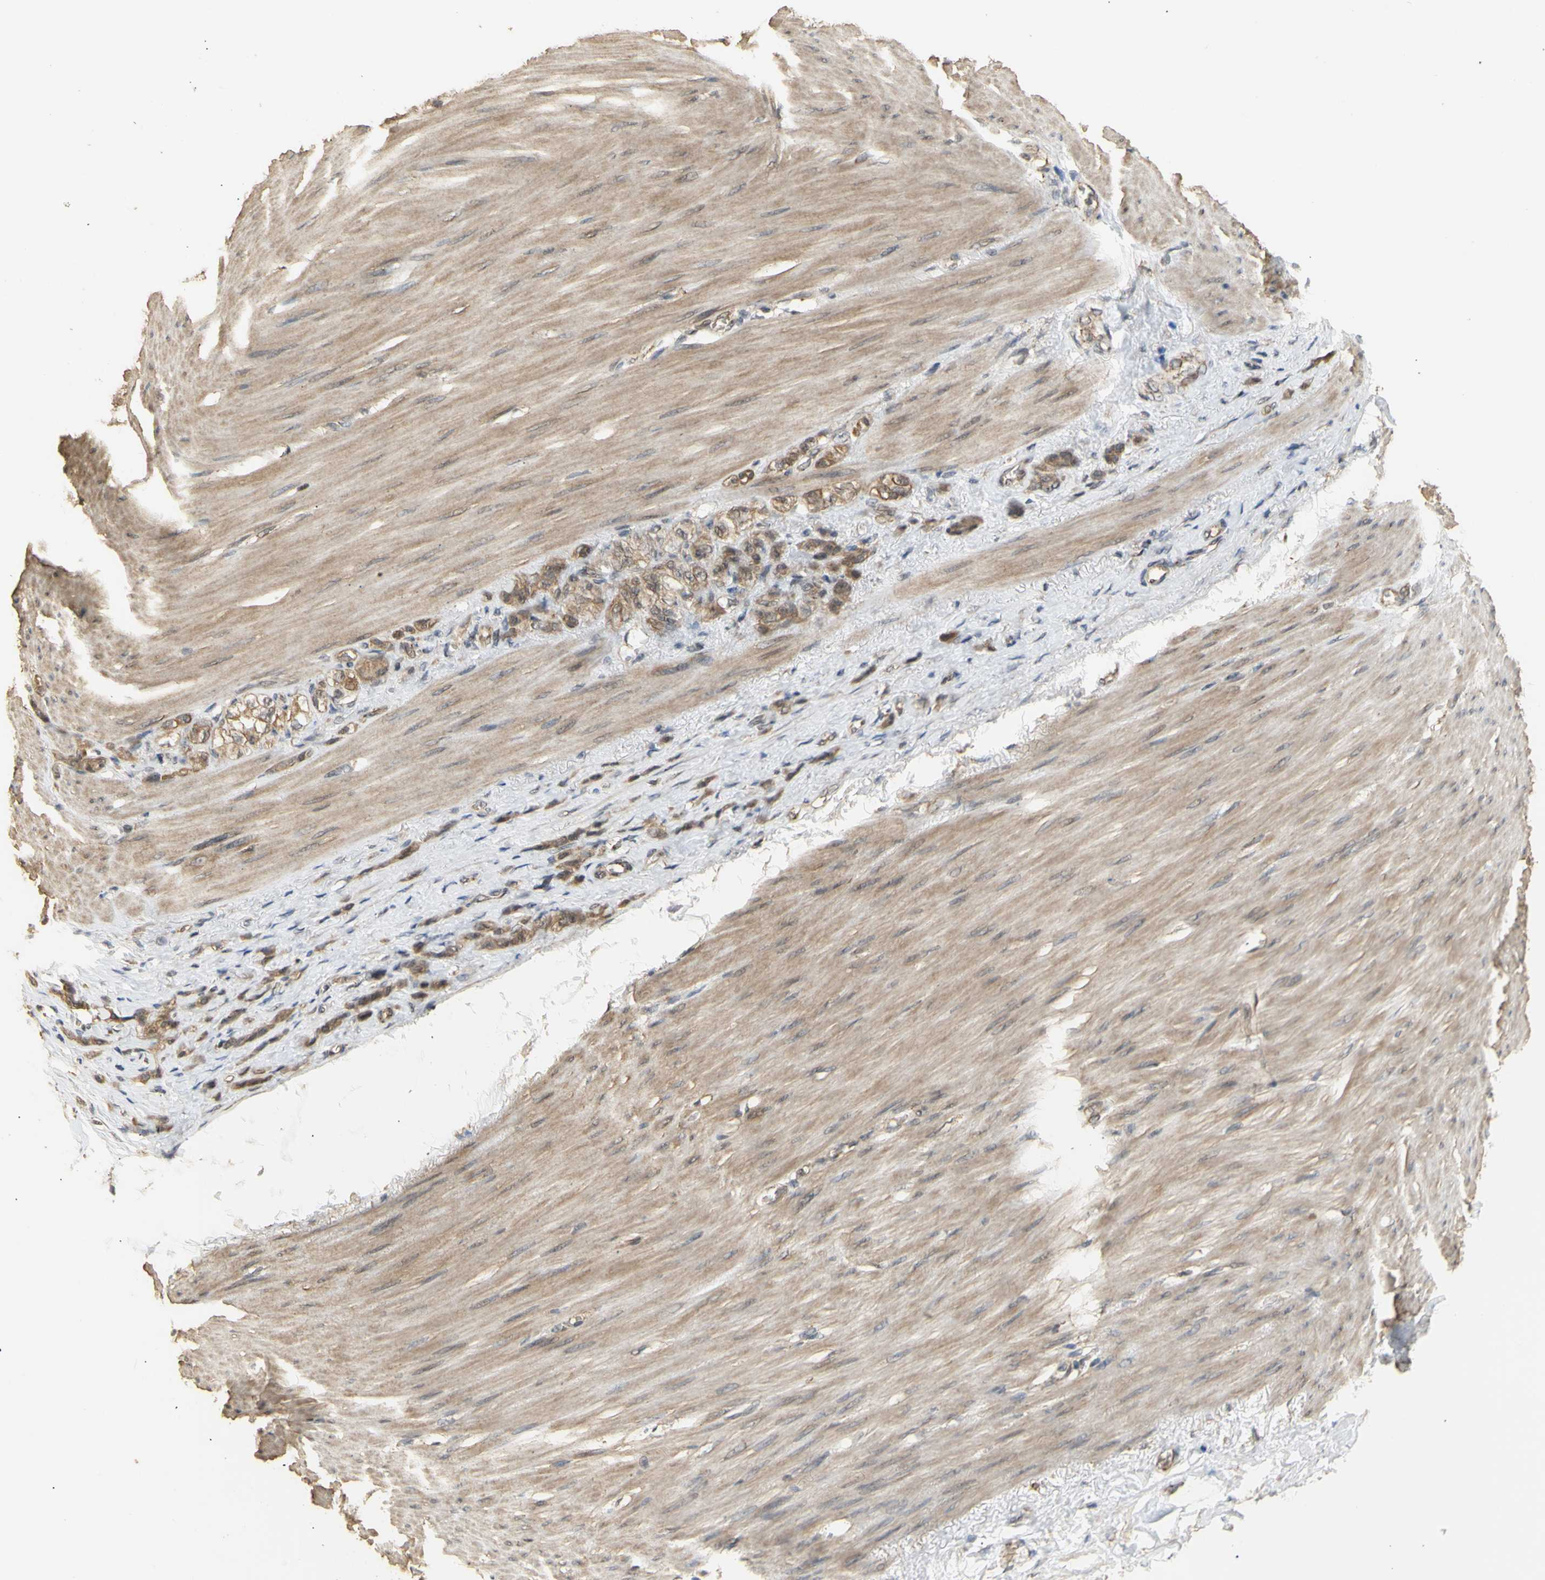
{"staining": {"intensity": "moderate", "quantity": ">75%", "location": "cytoplasmic/membranous"}, "tissue": "stomach cancer", "cell_type": "Tumor cells", "image_type": "cancer", "snomed": [{"axis": "morphology", "description": "Adenocarcinoma, NOS"}, {"axis": "topography", "description": "Stomach"}], "caption": "Immunohistochemistry histopathology image of human stomach cancer (adenocarcinoma) stained for a protein (brown), which demonstrates medium levels of moderate cytoplasmic/membranous staining in about >75% of tumor cells.", "gene": "GTF2E2", "patient": {"sex": "male", "age": 82}}